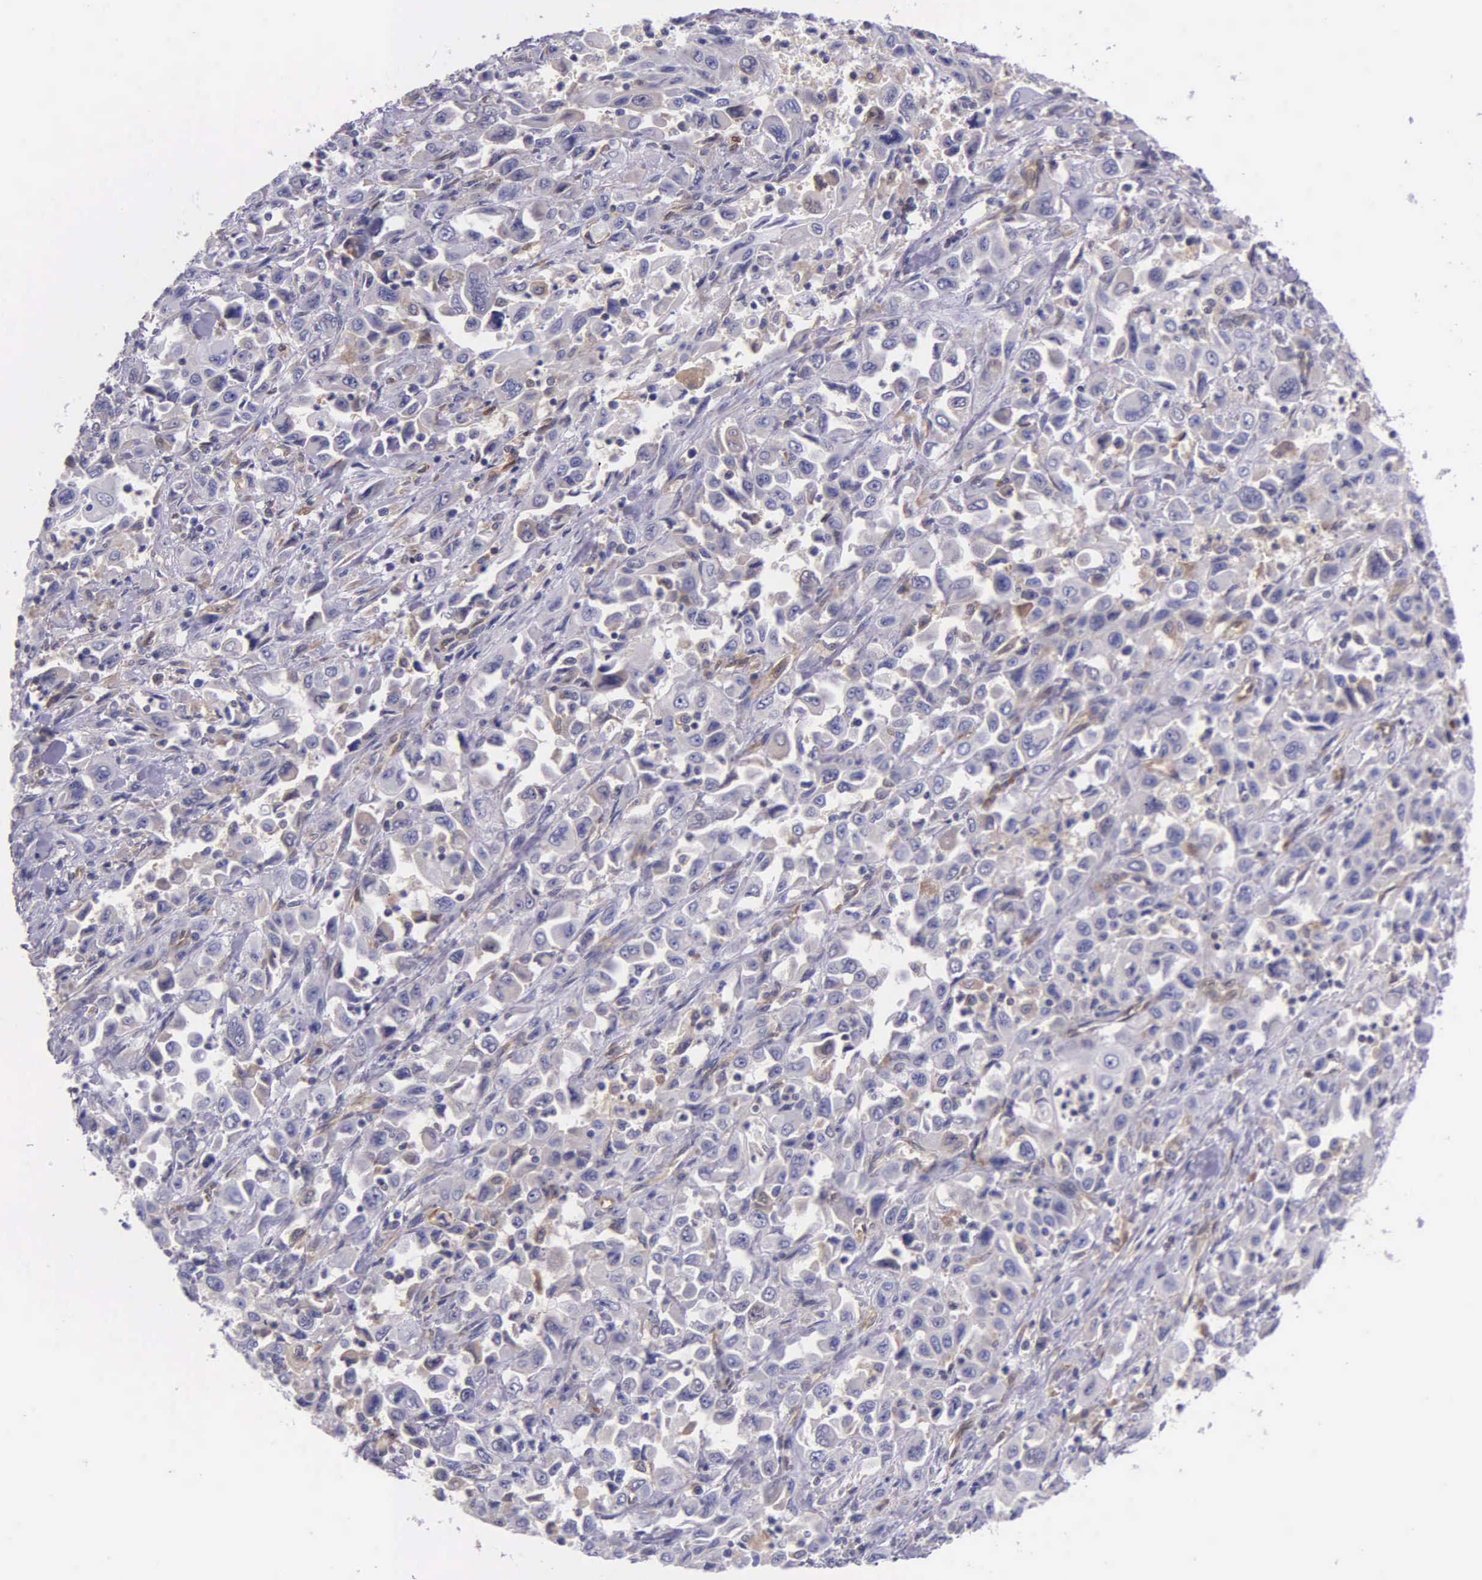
{"staining": {"intensity": "negative", "quantity": "none", "location": "none"}, "tissue": "pancreatic cancer", "cell_type": "Tumor cells", "image_type": "cancer", "snomed": [{"axis": "morphology", "description": "Adenocarcinoma, NOS"}, {"axis": "topography", "description": "Pancreas"}], "caption": "The micrograph shows no significant expression in tumor cells of pancreatic cancer (adenocarcinoma).", "gene": "GMPR2", "patient": {"sex": "male", "age": 70}}